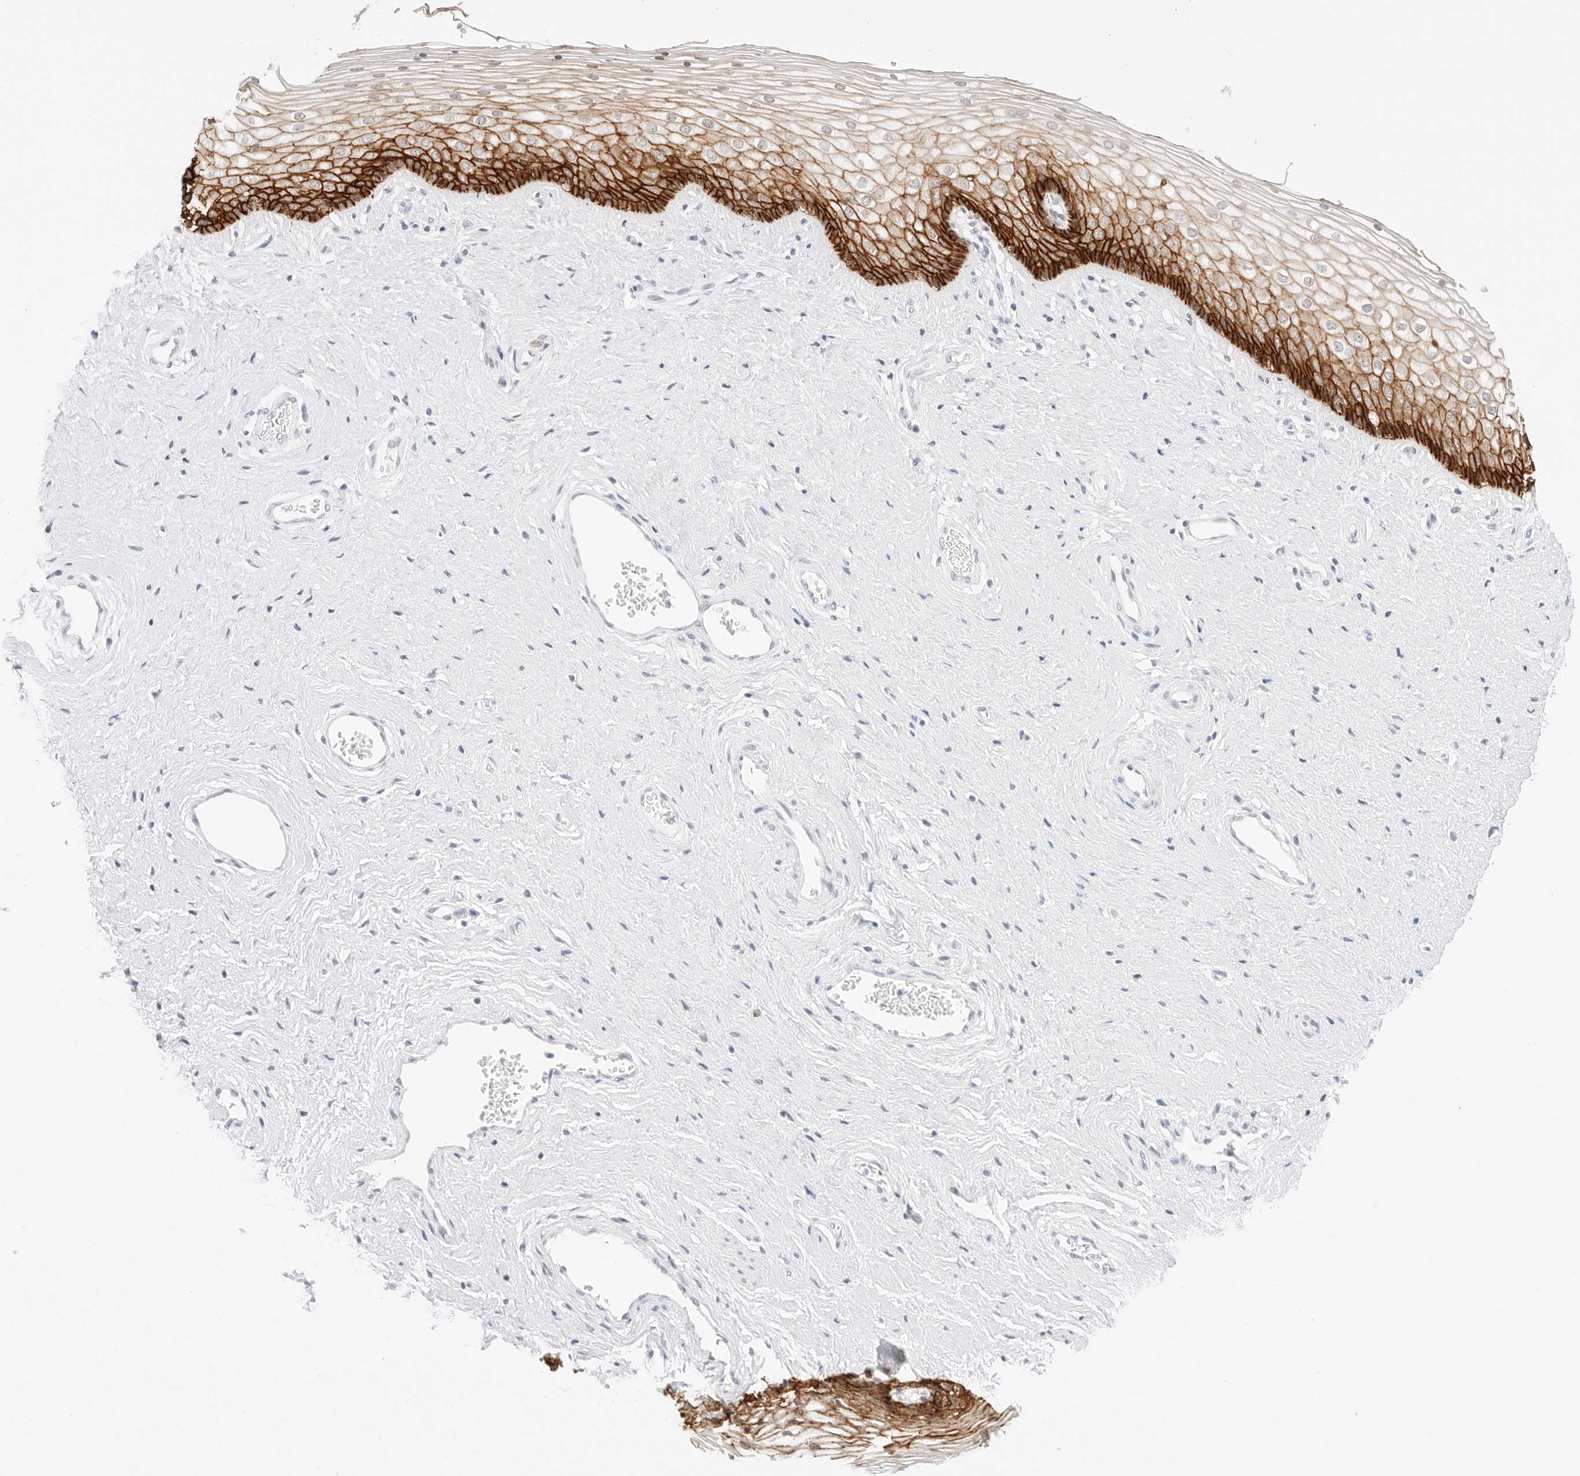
{"staining": {"intensity": "strong", "quantity": "25%-75%", "location": "cytoplasmic/membranous"}, "tissue": "vagina", "cell_type": "Squamous epithelial cells", "image_type": "normal", "snomed": [{"axis": "morphology", "description": "Normal tissue, NOS"}, {"axis": "topography", "description": "Vagina"}], "caption": "About 25%-75% of squamous epithelial cells in benign vagina display strong cytoplasmic/membranous protein expression as visualized by brown immunohistochemical staining.", "gene": "CDH1", "patient": {"sex": "female", "age": 46}}